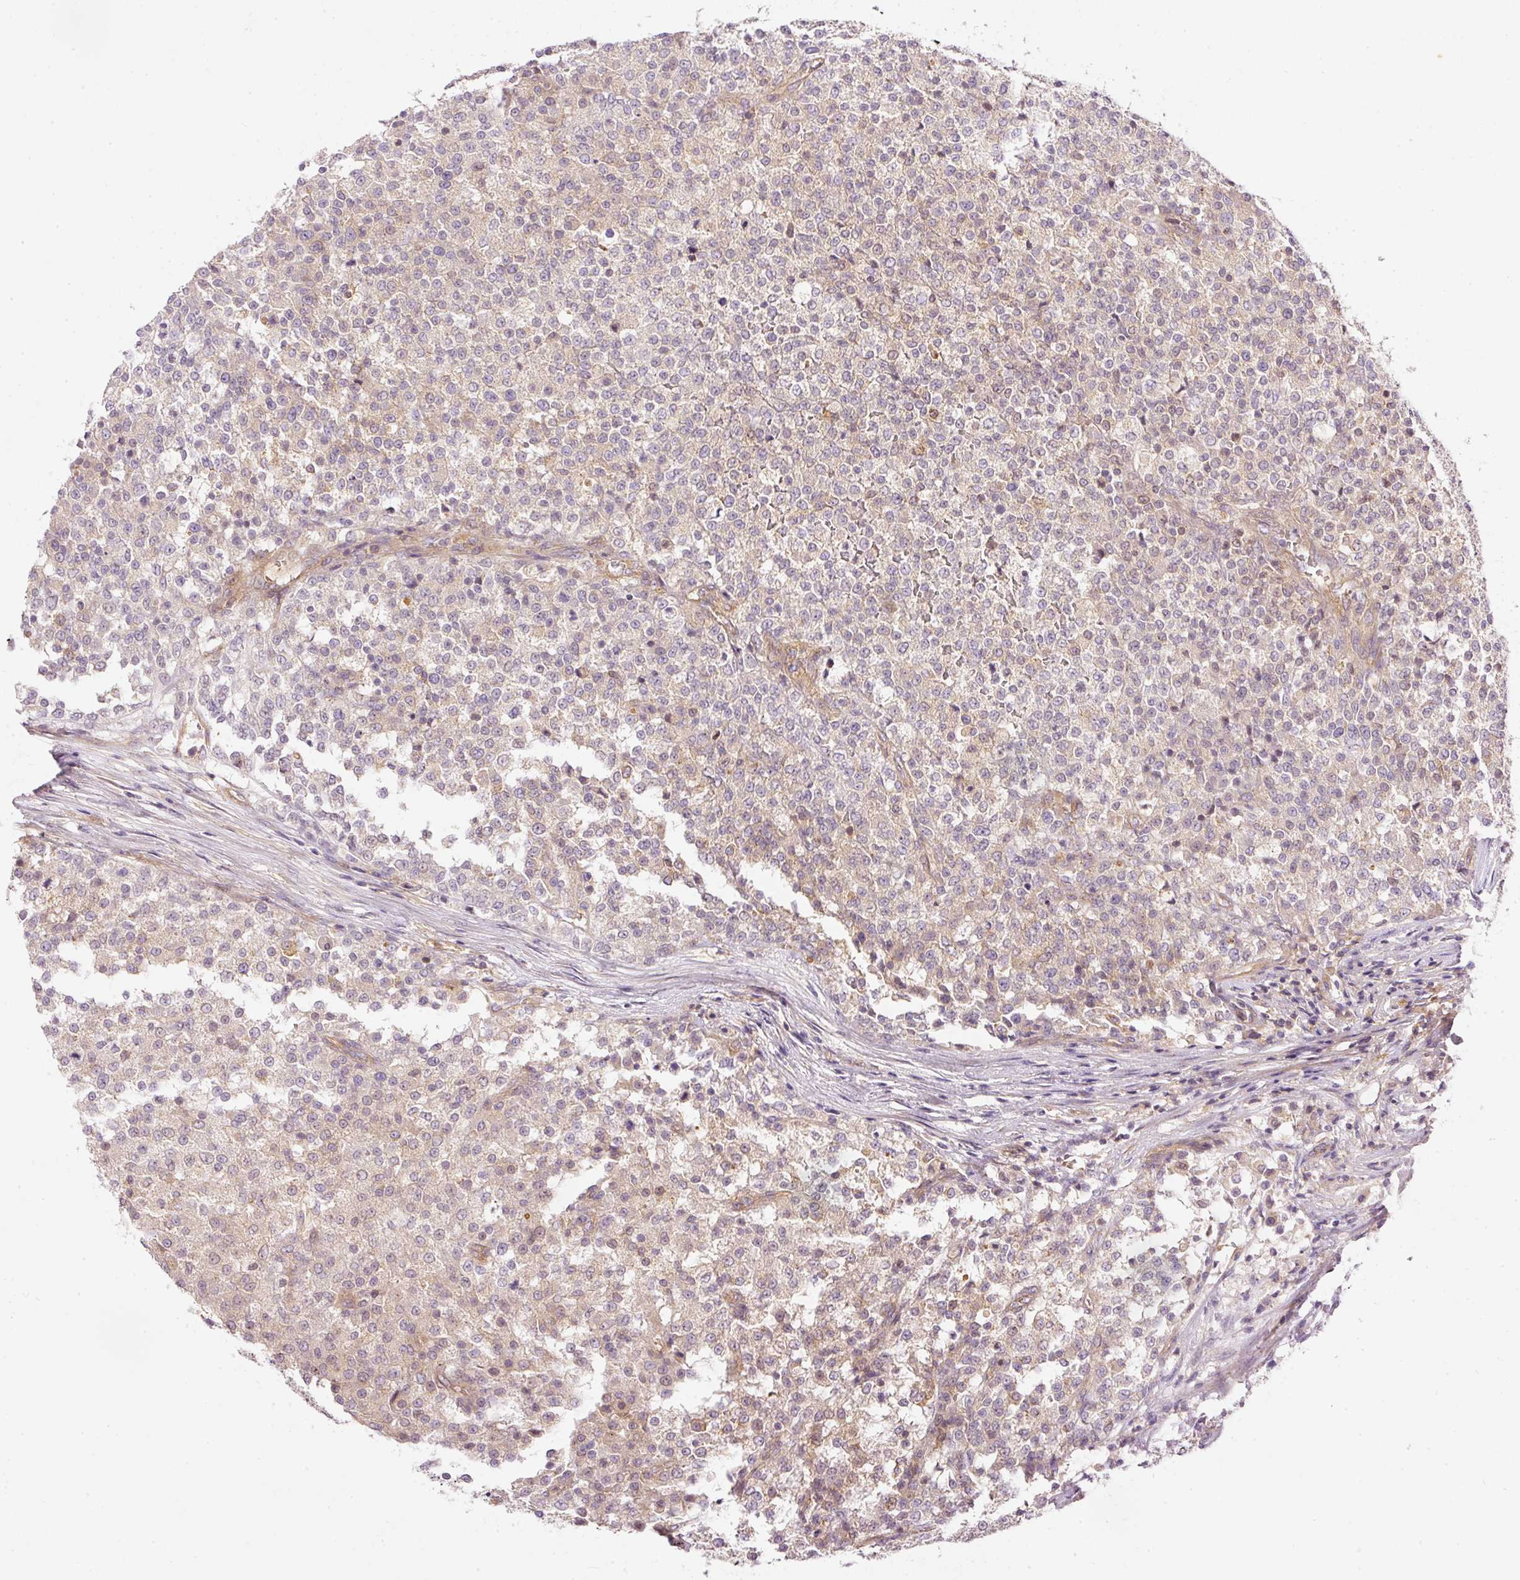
{"staining": {"intensity": "weak", "quantity": "<25%", "location": "cytoplasmic/membranous"}, "tissue": "testis cancer", "cell_type": "Tumor cells", "image_type": "cancer", "snomed": [{"axis": "morphology", "description": "Seminoma, NOS"}, {"axis": "topography", "description": "Testis"}], "caption": "IHC of human testis seminoma demonstrates no staining in tumor cells.", "gene": "TBC1D2B", "patient": {"sex": "male", "age": 59}}